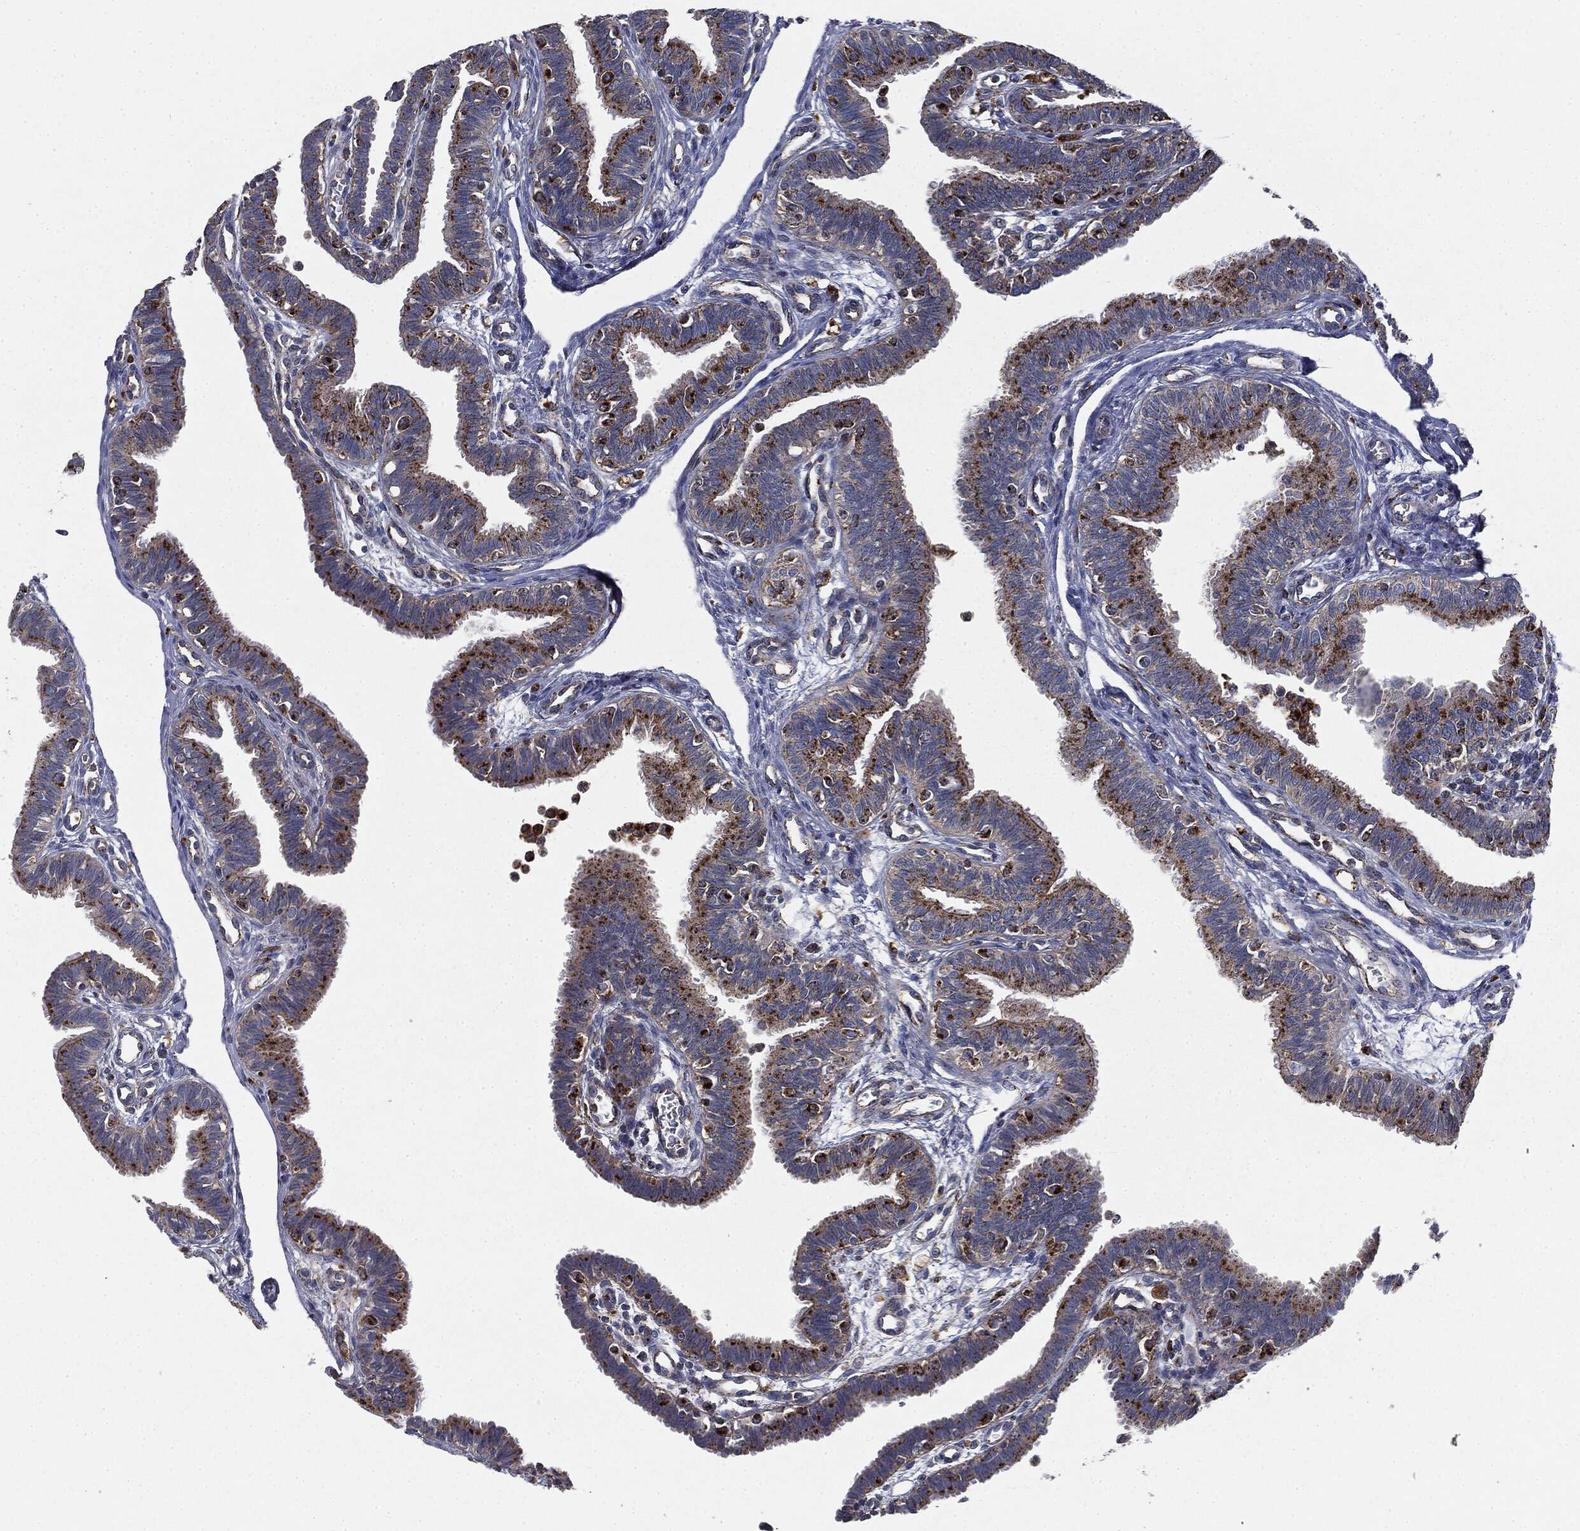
{"staining": {"intensity": "strong", "quantity": "25%-75%", "location": "cytoplasmic/membranous"}, "tissue": "fallopian tube", "cell_type": "Glandular cells", "image_type": "normal", "snomed": [{"axis": "morphology", "description": "Normal tissue, NOS"}, {"axis": "topography", "description": "Fallopian tube"}], "caption": "Fallopian tube stained with DAB immunohistochemistry (IHC) demonstrates high levels of strong cytoplasmic/membranous staining in approximately 25%-75% of glandular cells.", "gene": "CTSA", "patient": {"sex": "female", "age": 36}}